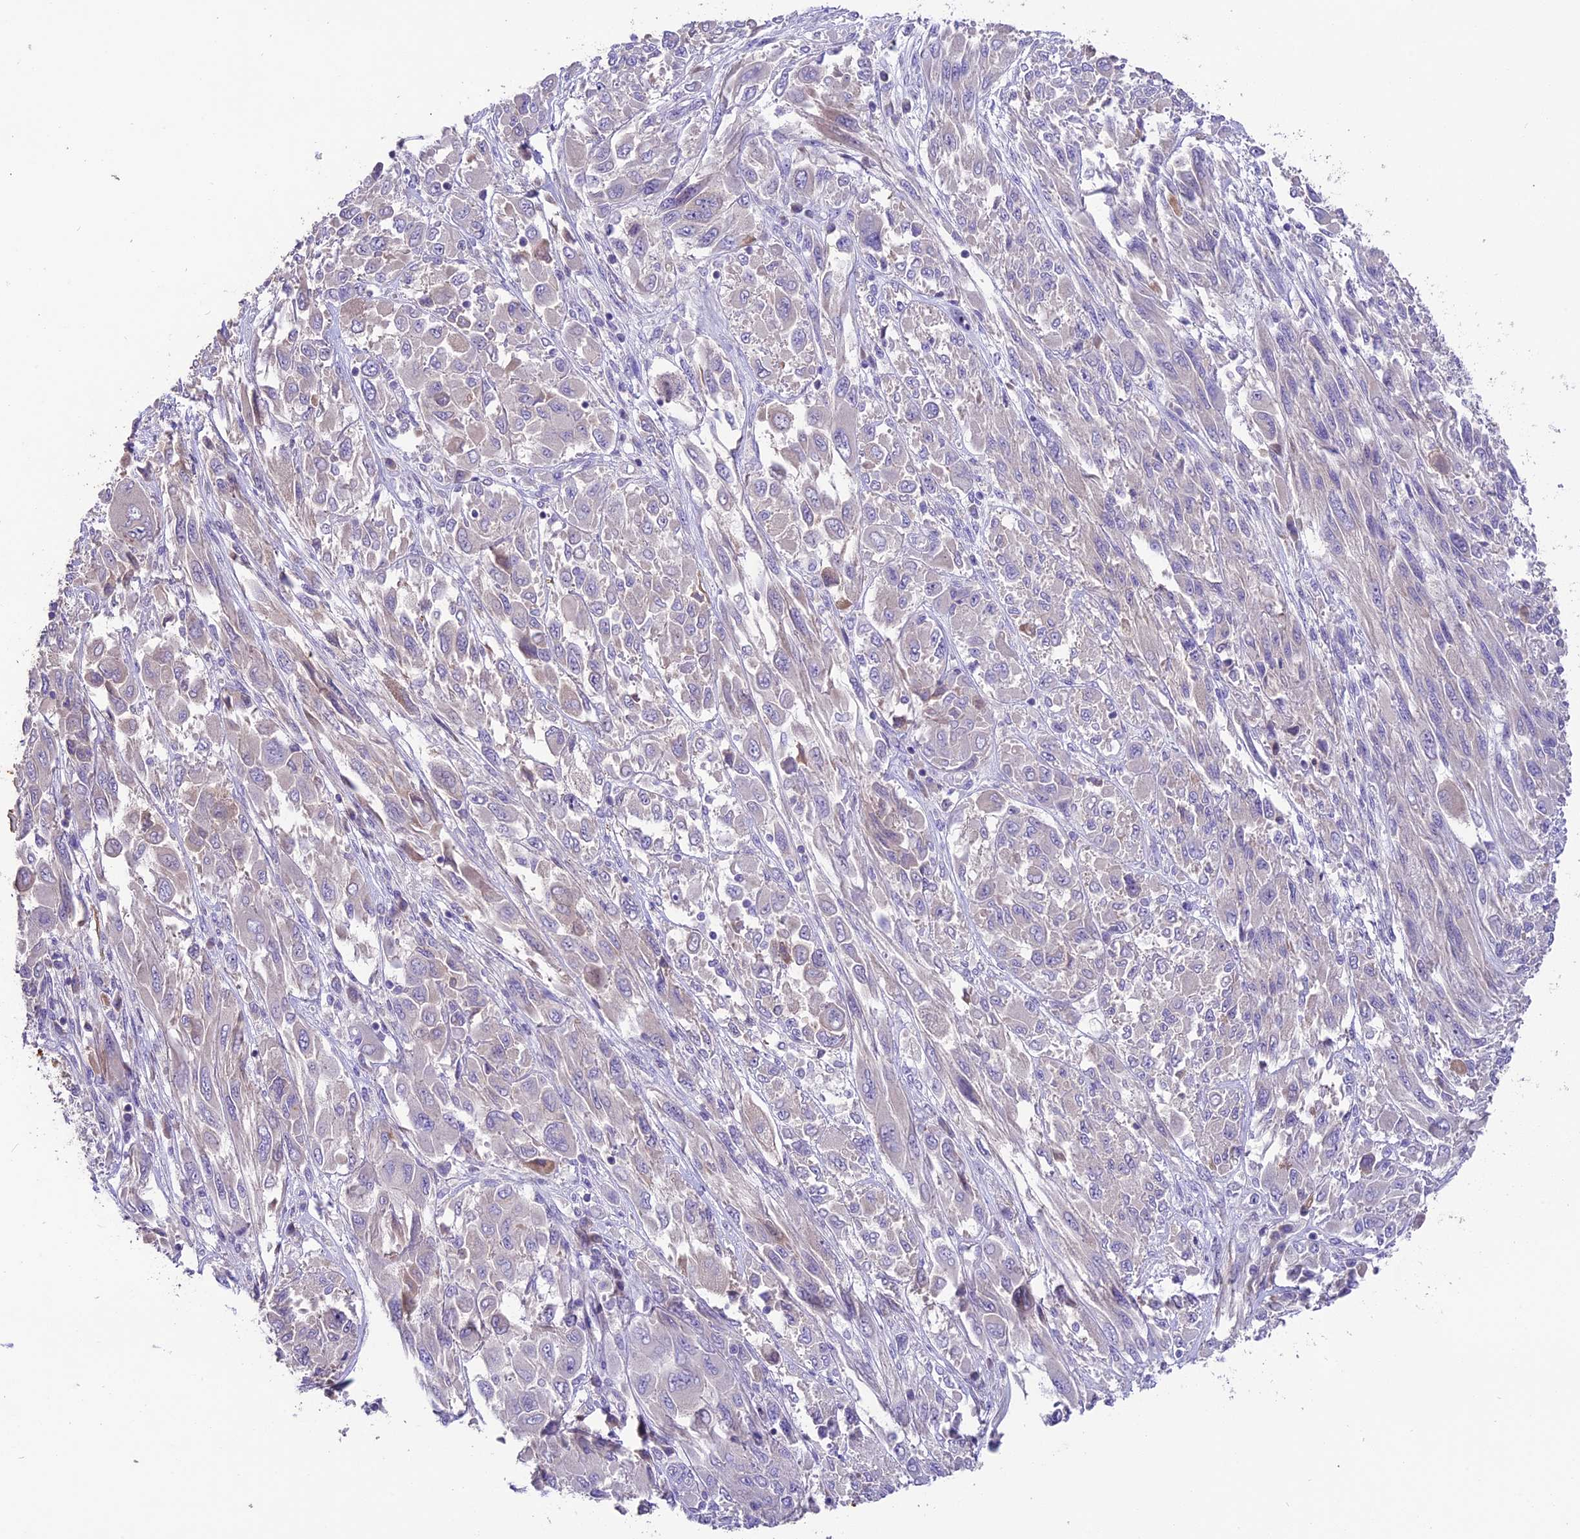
{"staining": {"intensity": "negative", "quantity": "none", "location": "none"}, "tissue": "melanoma", "cell_type": "Tumor cells", "image_type": "cancer", "snomed": [{"axis": "morphology", "description": "Malignant melanoma, NOS"}, {"axis": "topography", "description": "Skin"}], "caption": "This is an immunohistochemistry (IHC) micrograph of melanoma. There is no staining in tumor cells.", "gene": "CD99L2", "patient": {"sex": "female", "age": 91}}